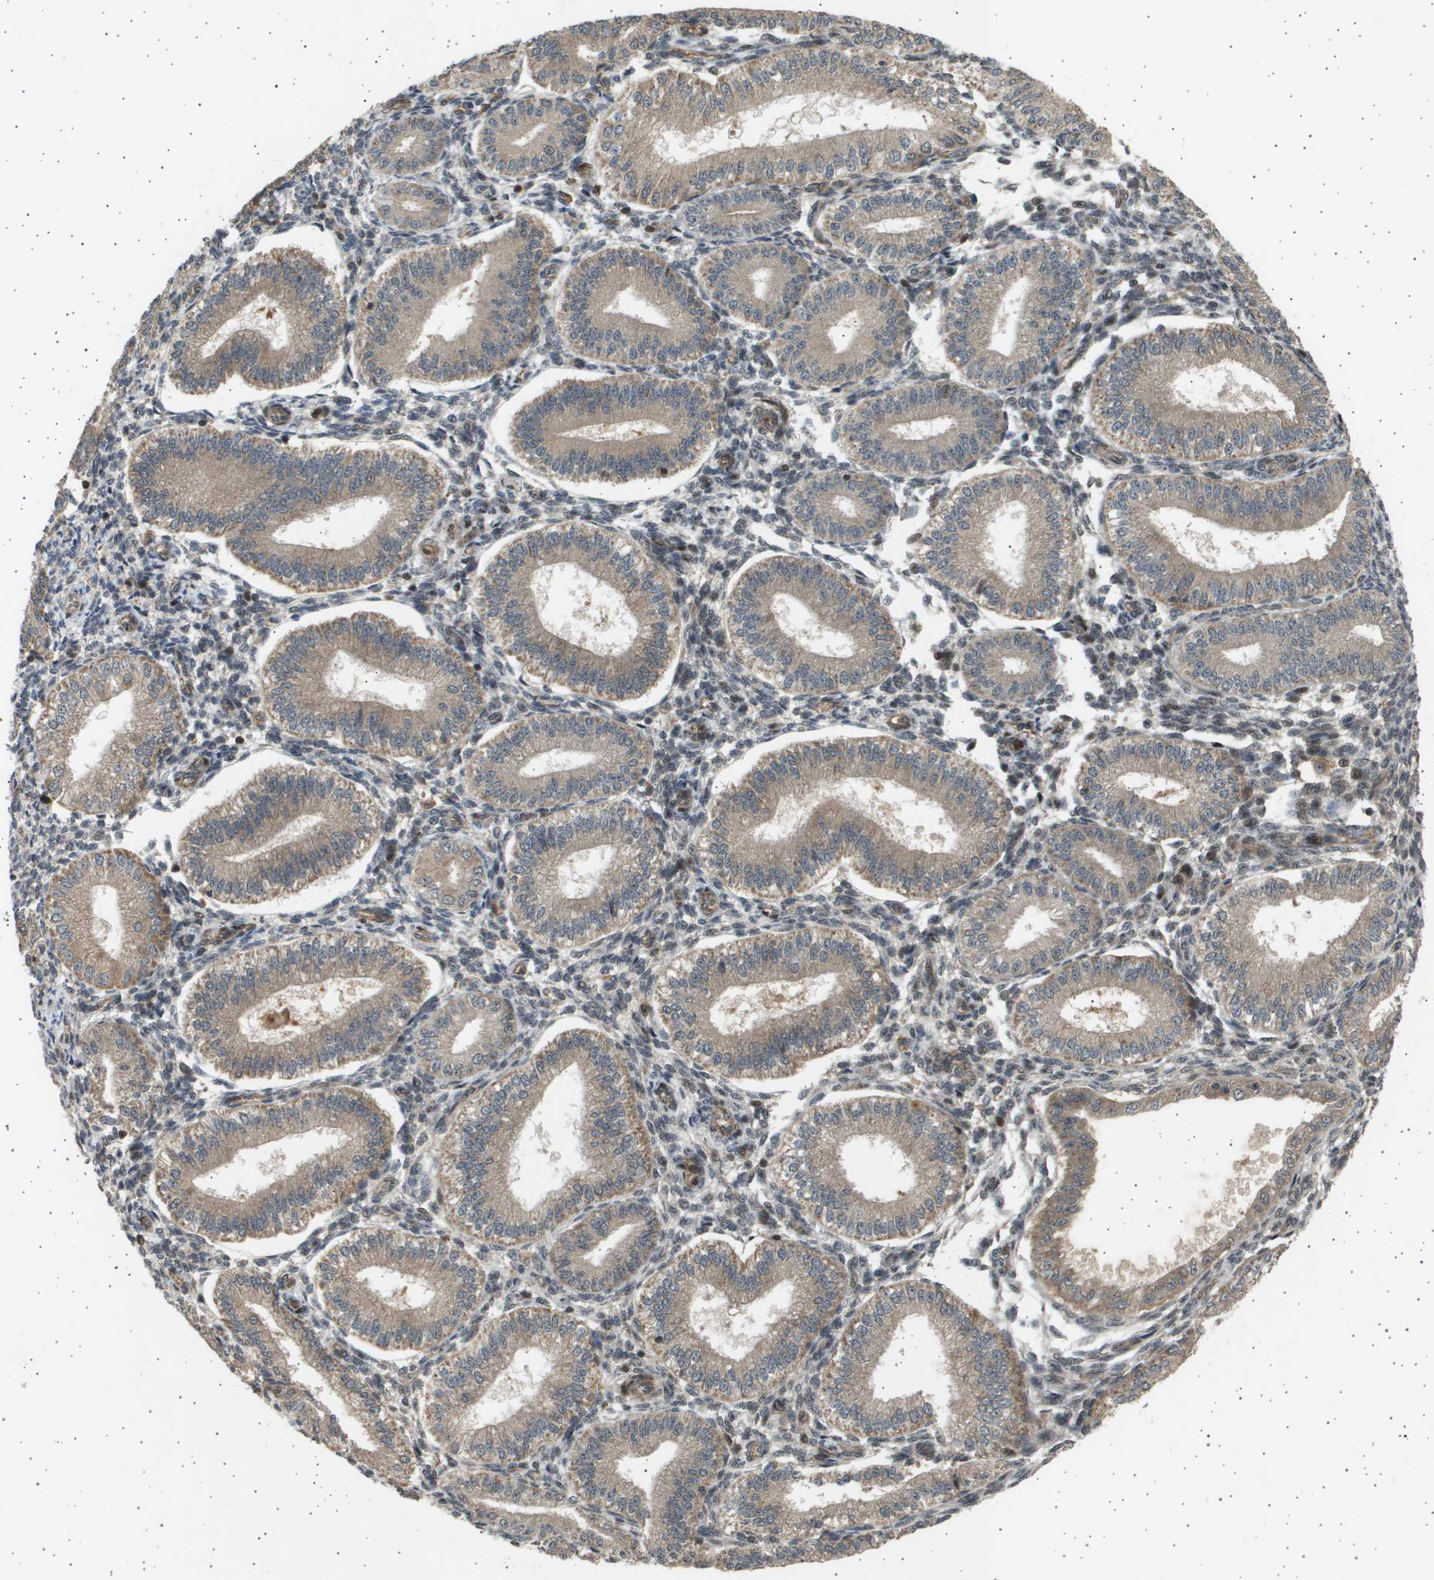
{"staining": {"intensity": "moderate", "quantity": "25%-75%", "location": "cytoplasmic/membranous"}, "tissue": "endometrium", "cell_type": "Cells in endometrial stroma", "image_type": "normal", "snomed": [{"axis": "morphology", "description": "Normal tissue, NOS"}, {"axis": "topography", "description": "Endometrium"}], "caption": "A photomicrograph of endometrium stained for a protein demonstrates moderate cytoplasmic/membranous brown staining in cells in endometrial stroma. (DAB = brown stain, brightfield microscopy at high magnification).", "gene": "TNRC6A", "patient": {"sex": "female", "age": 39}}